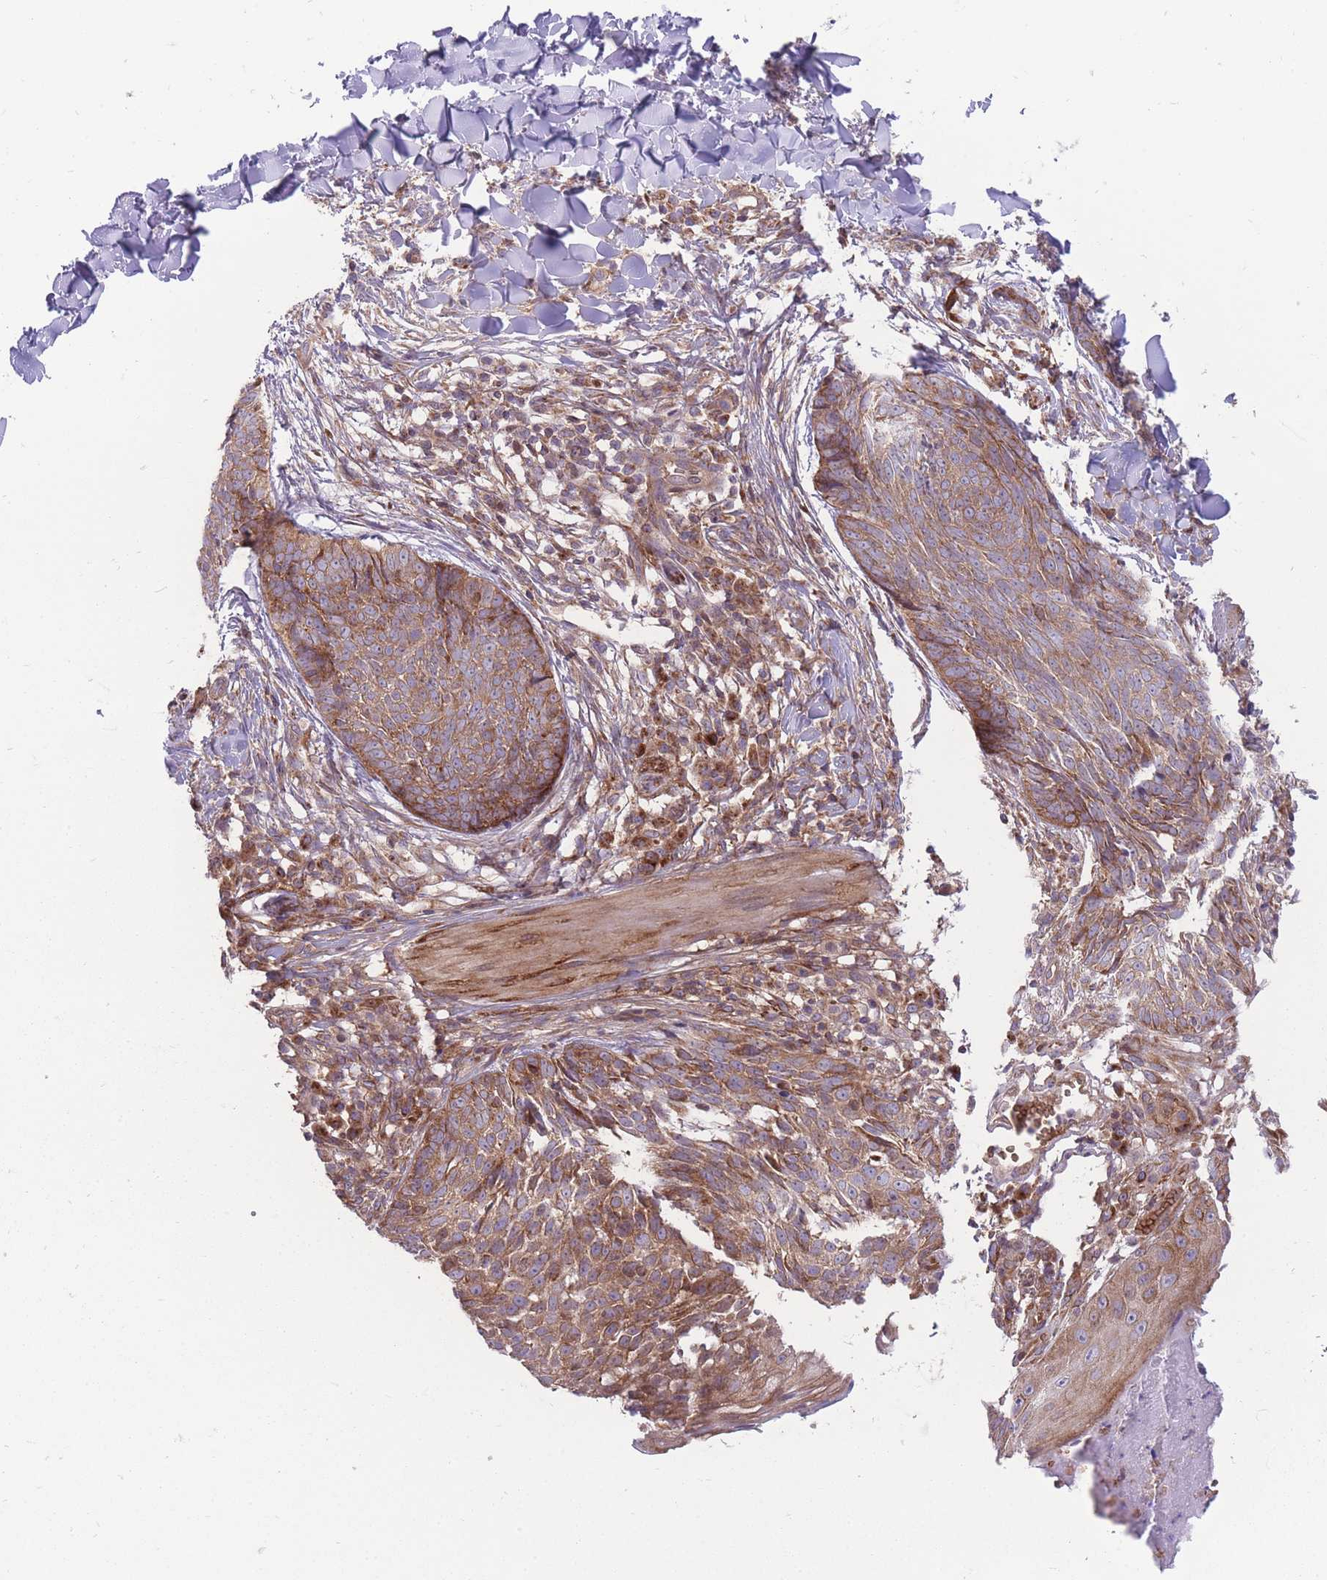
{"staining": {"intensity": "moderate", "quantity": ">75%", "location": "cytoplasmic/membranous"}, "tissue": "skin cancer", "cell_type": "Tumor cells", "image_type": "cancer", "snomed": [{"axis": "morphology", "description": "Basal cell carcinoma"}, {"axis": "topography", "description": "Skin"}], "caption": "Tumor cells reveal medium levels of moderate cytoplasmic/membranous positivity in approximately >75% of cells in skin cancer (basal cell carcinoma).", "gene": "ANKRD10", "patient": {"sex": "female", "age": 61}}